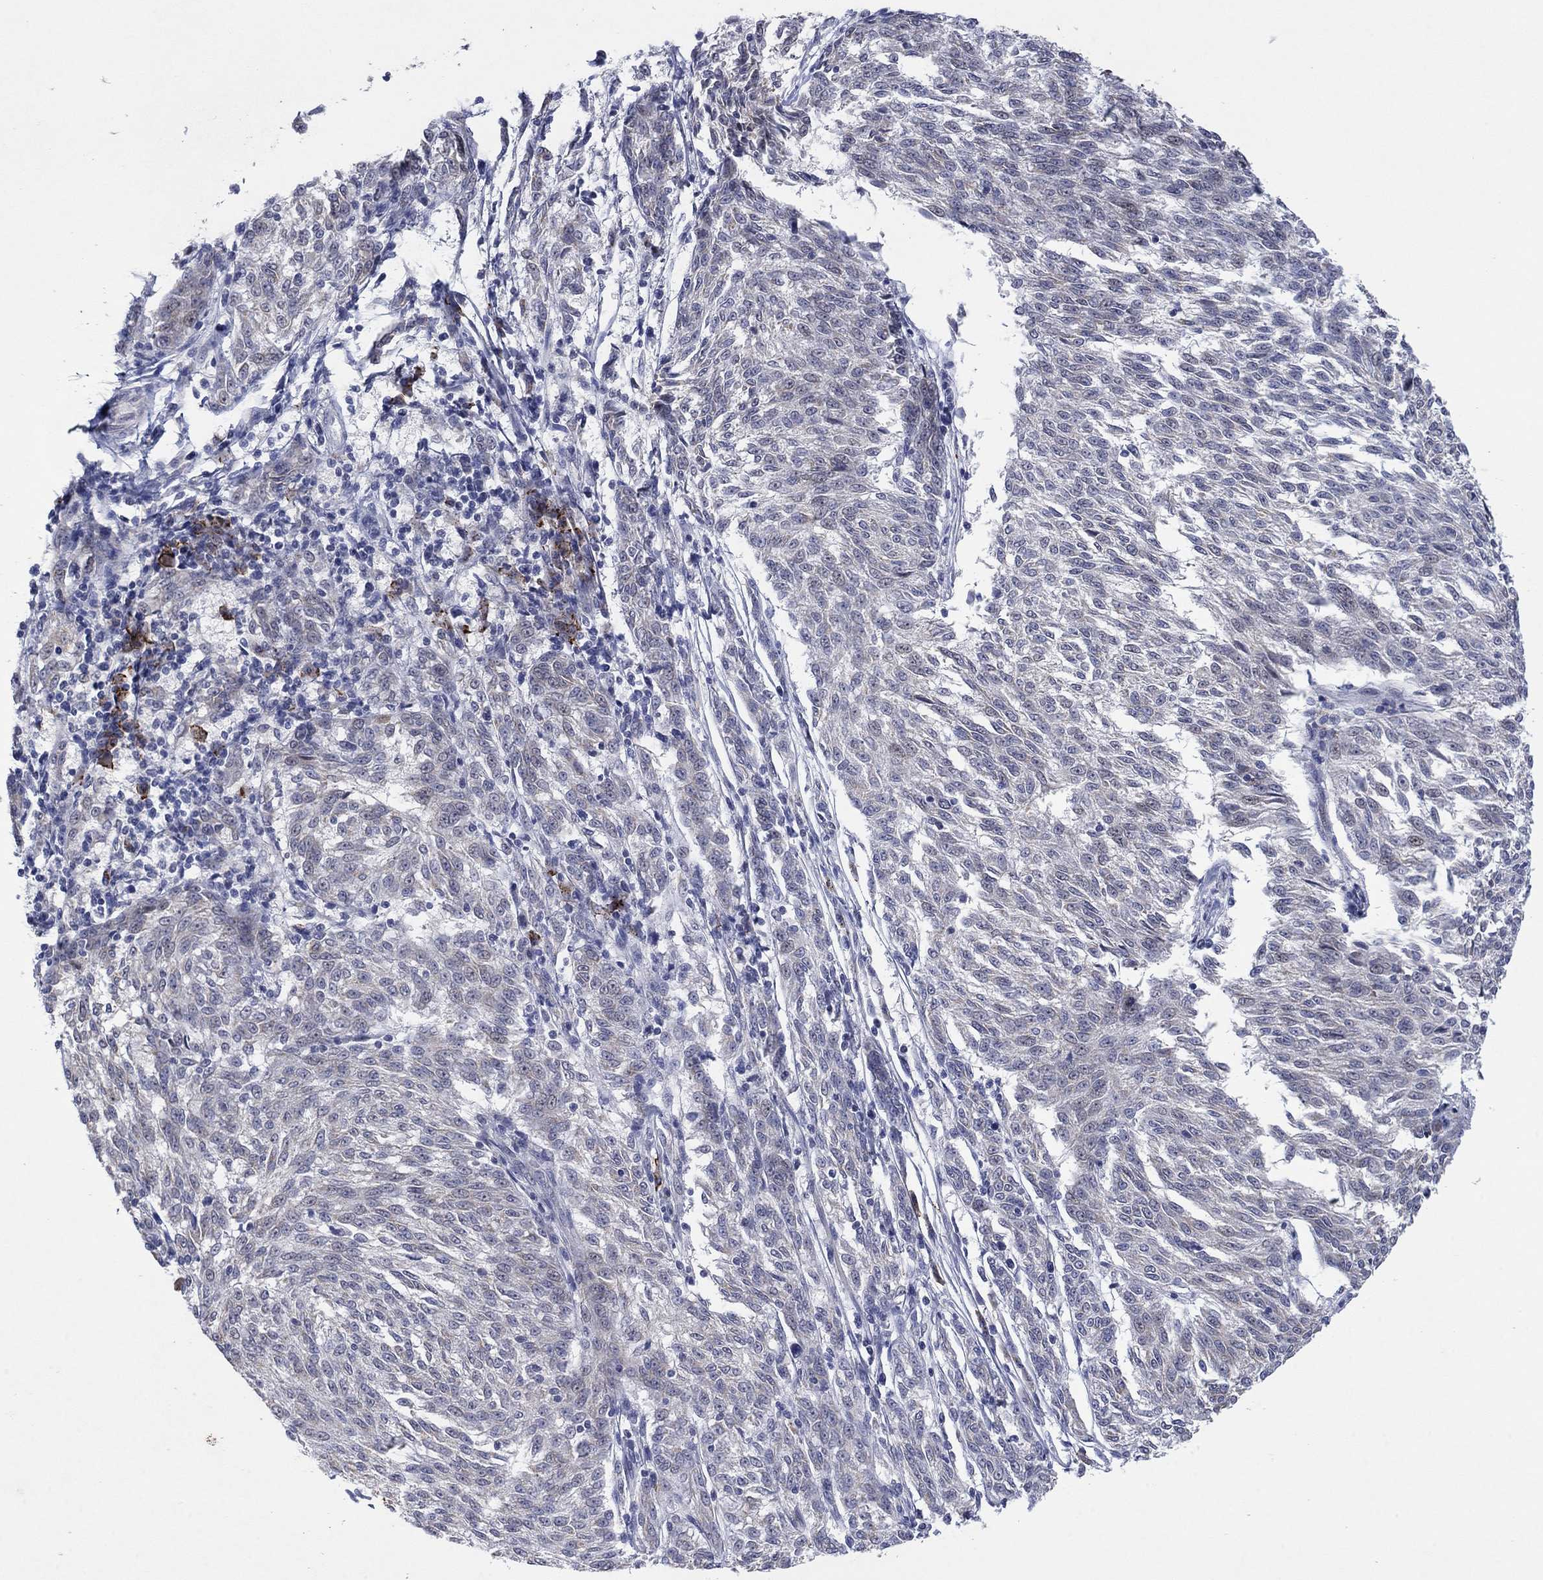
{"staining": {"intensity": "negative", "quantity": "none", "location": "none"}, "tissue": "melanoma", "cell_type": "Tumor cells", "image_type": "cancer", "snomed": [{"axis": "morphology", "description": "Malignant melanoma, NOS"}, {"axis": "topography", "description": "Skin"}], "caption": "Human melanoma stained for a protein using IHC displays no staining in tumor cells.", "gene": "SDC1", "patient": {"sex": "female", "age": 72}}